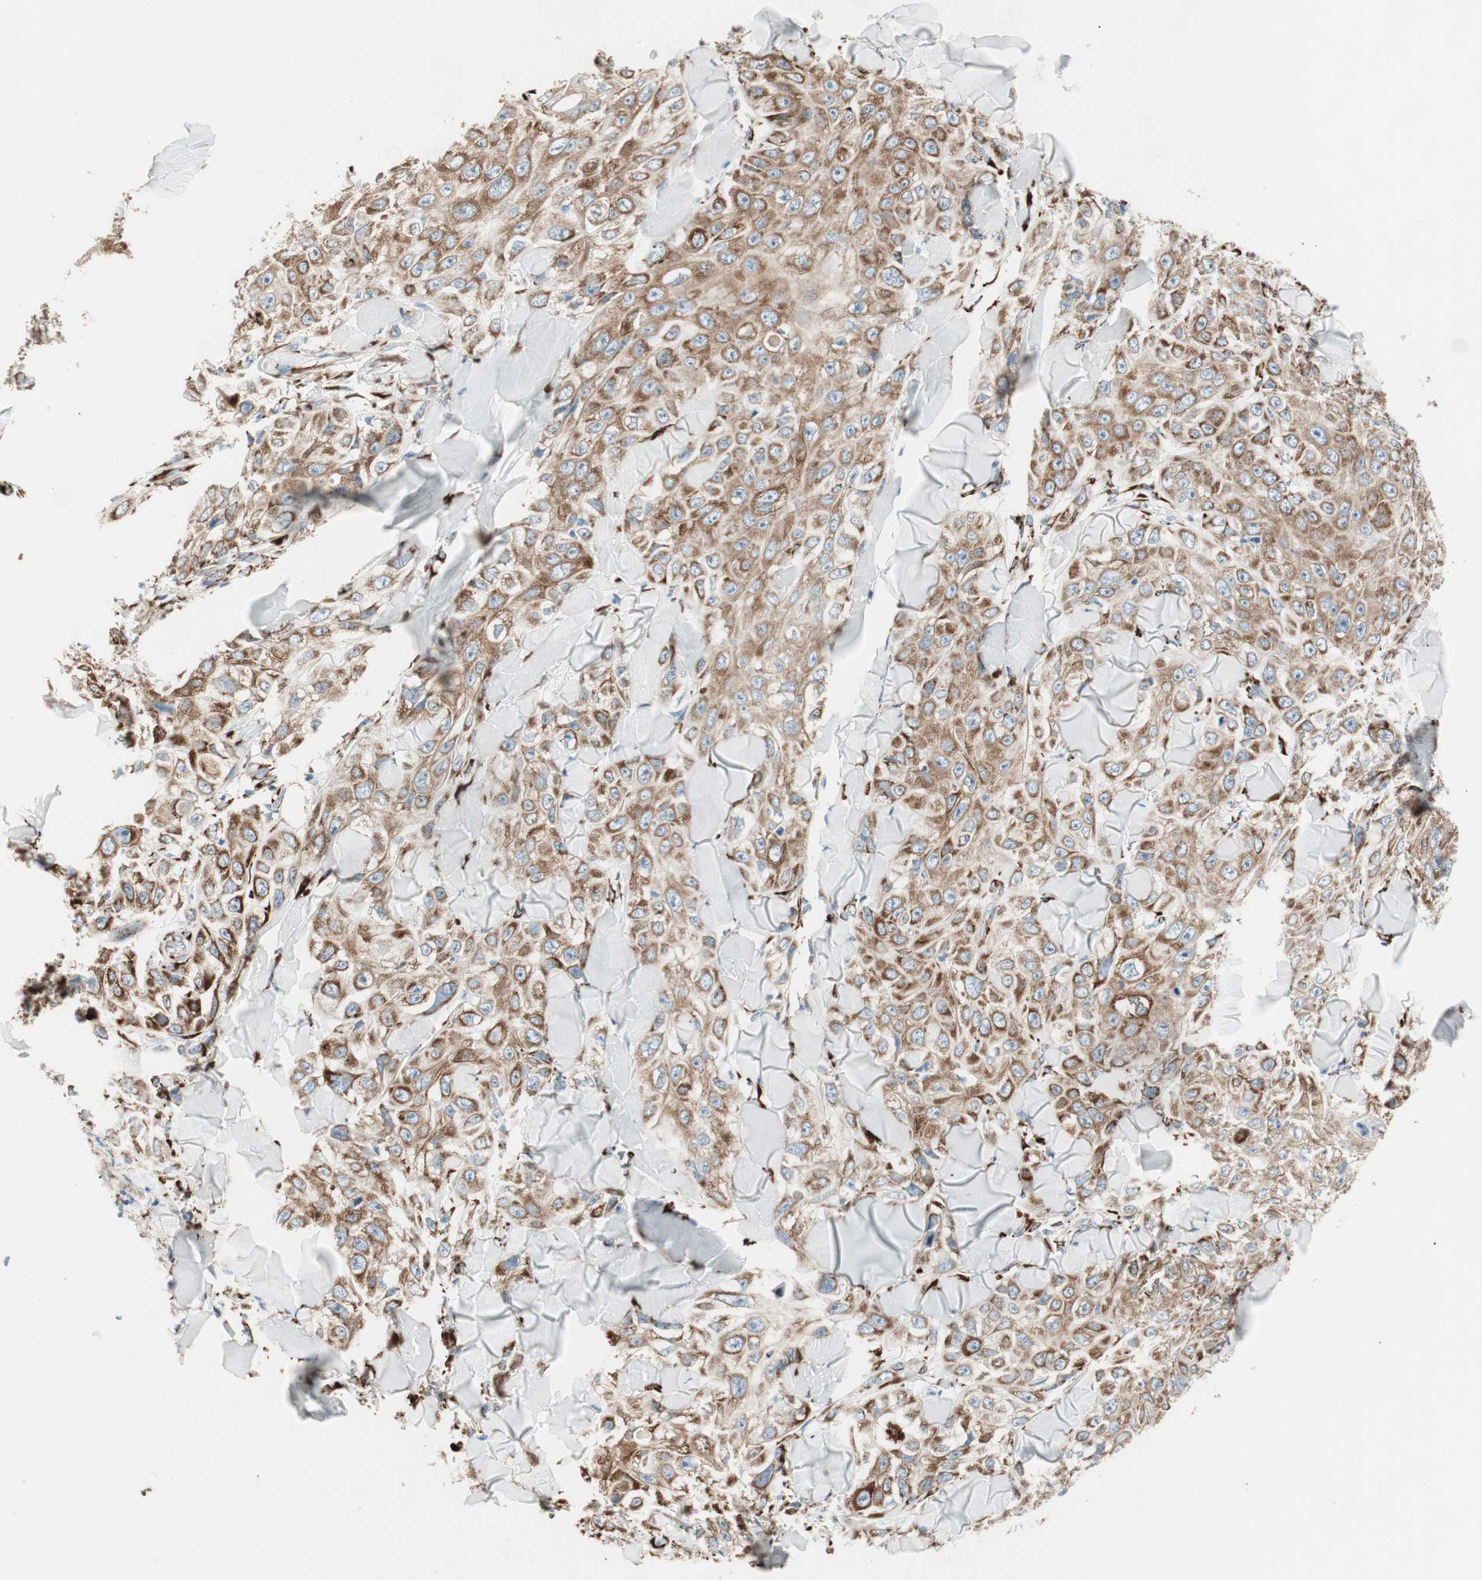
{"staining": {"intensity": "moderate", "quantity": ">75%", "location": "cytoplasmic/membranous"}, "tissue": "skin cancer", "cell_type": "Tumor cells", "image_type": "cancer", "snomed": [{"axis": "morphology", "description": "Squamous cell carcinoma, NOS"}, {"axis": "topography", "description": "Skin"}], "caption": "Skin cancer stained with immunohistochemistry reveals moderate cytoplasmic/membranous positivity in approximately >75% of tumor cells.", "gene": "P4HTM", "patient": {"sex": "male", "age": 86}}